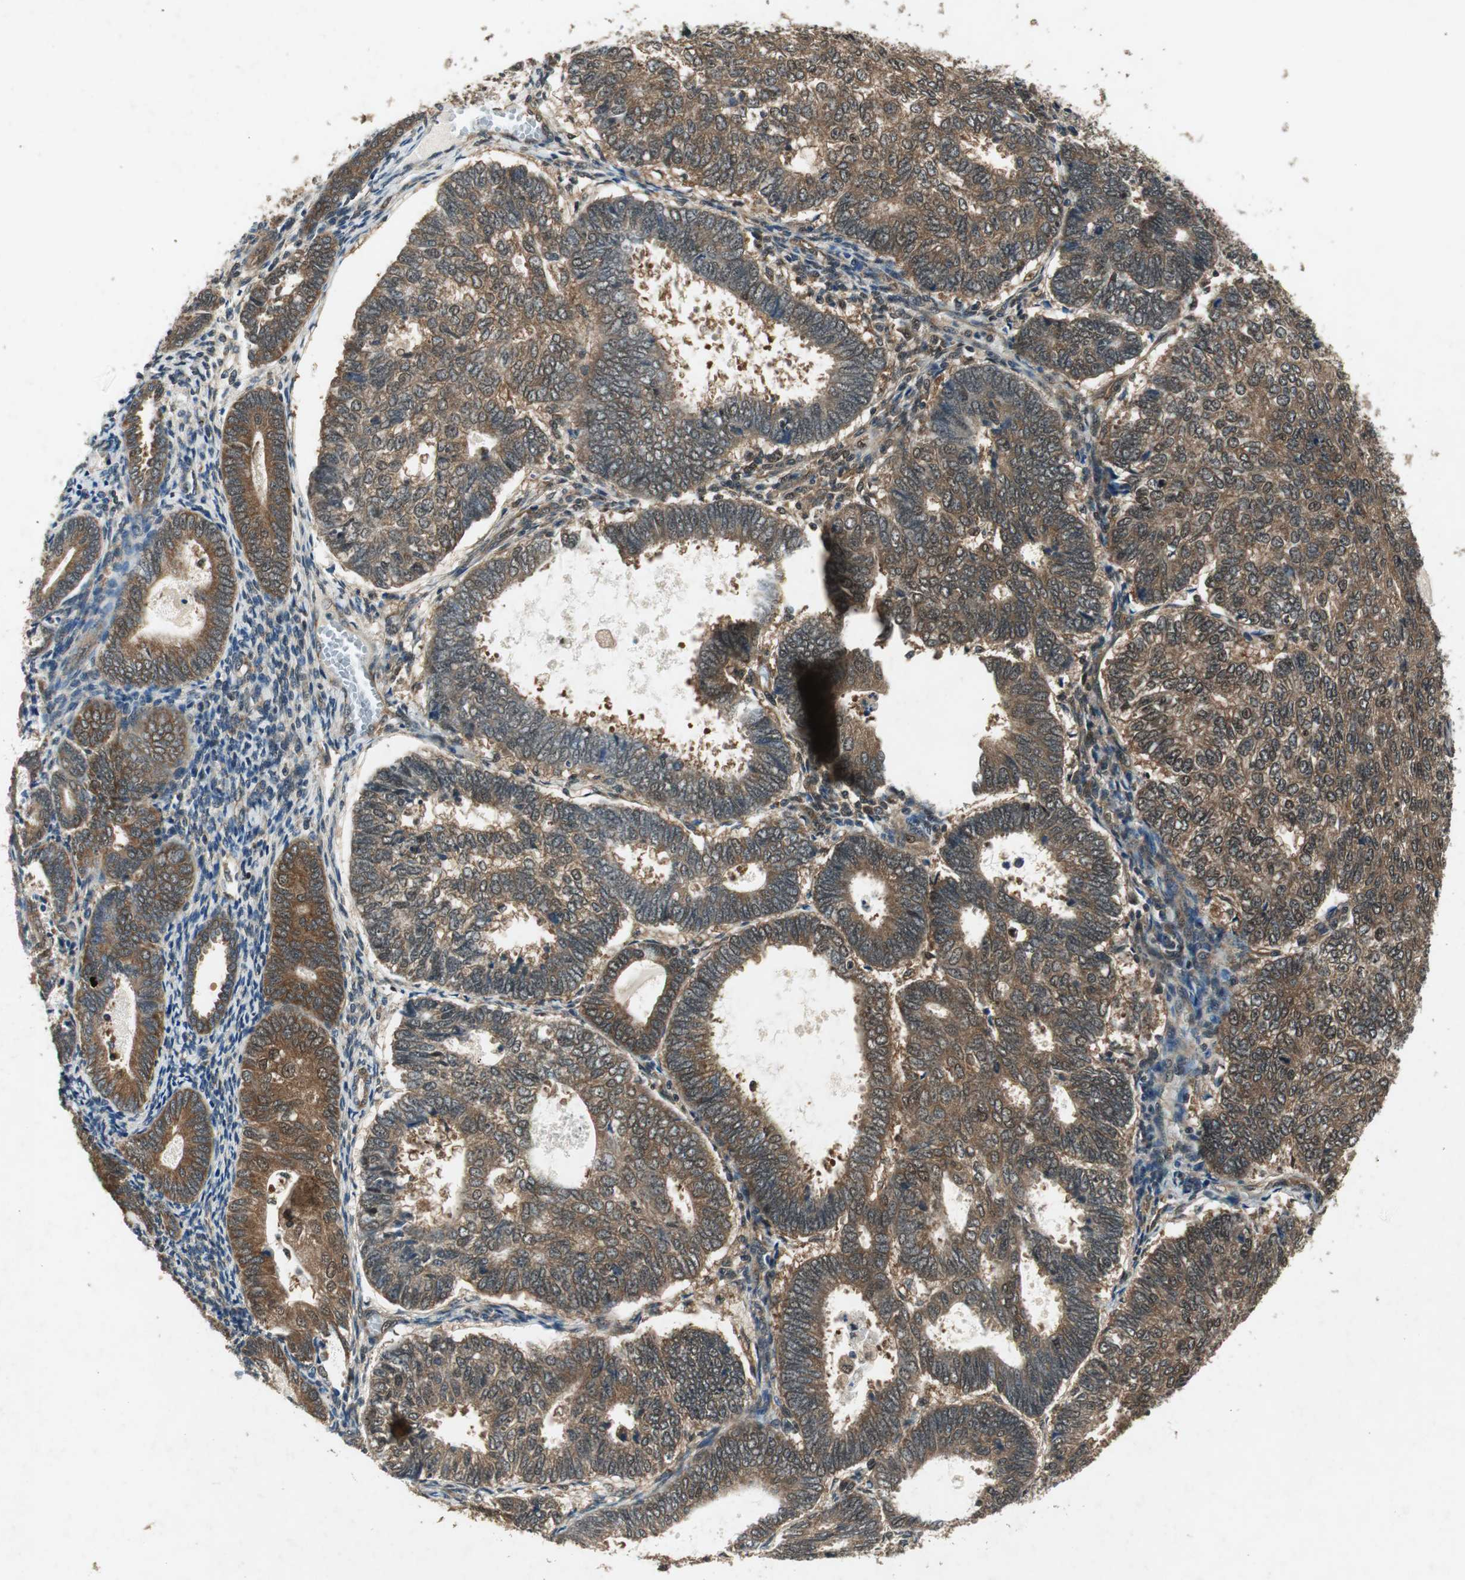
{"staining": {"intensity": "moderate", "quantity": "<25%", "location": "cytoplasmic/membranous"}, "tissue": "endometrial cancer", "cell_type": "Tumor cells", "image_type": "cancer", "snomed": [{"axis": "morphology", "description": "Adenocarcinoma, NOS"}, {"axis": "topography", "description": "Uterus"}], "caption": "Human adenocarcinoma (endometrial) stained for a protein (brown) reveals moderate cytoplasmic/membranous positive staining in approximately <25% of tumor cells.", "gene": "PSMB4", "patient": {"sex": "female", "age": 60}}